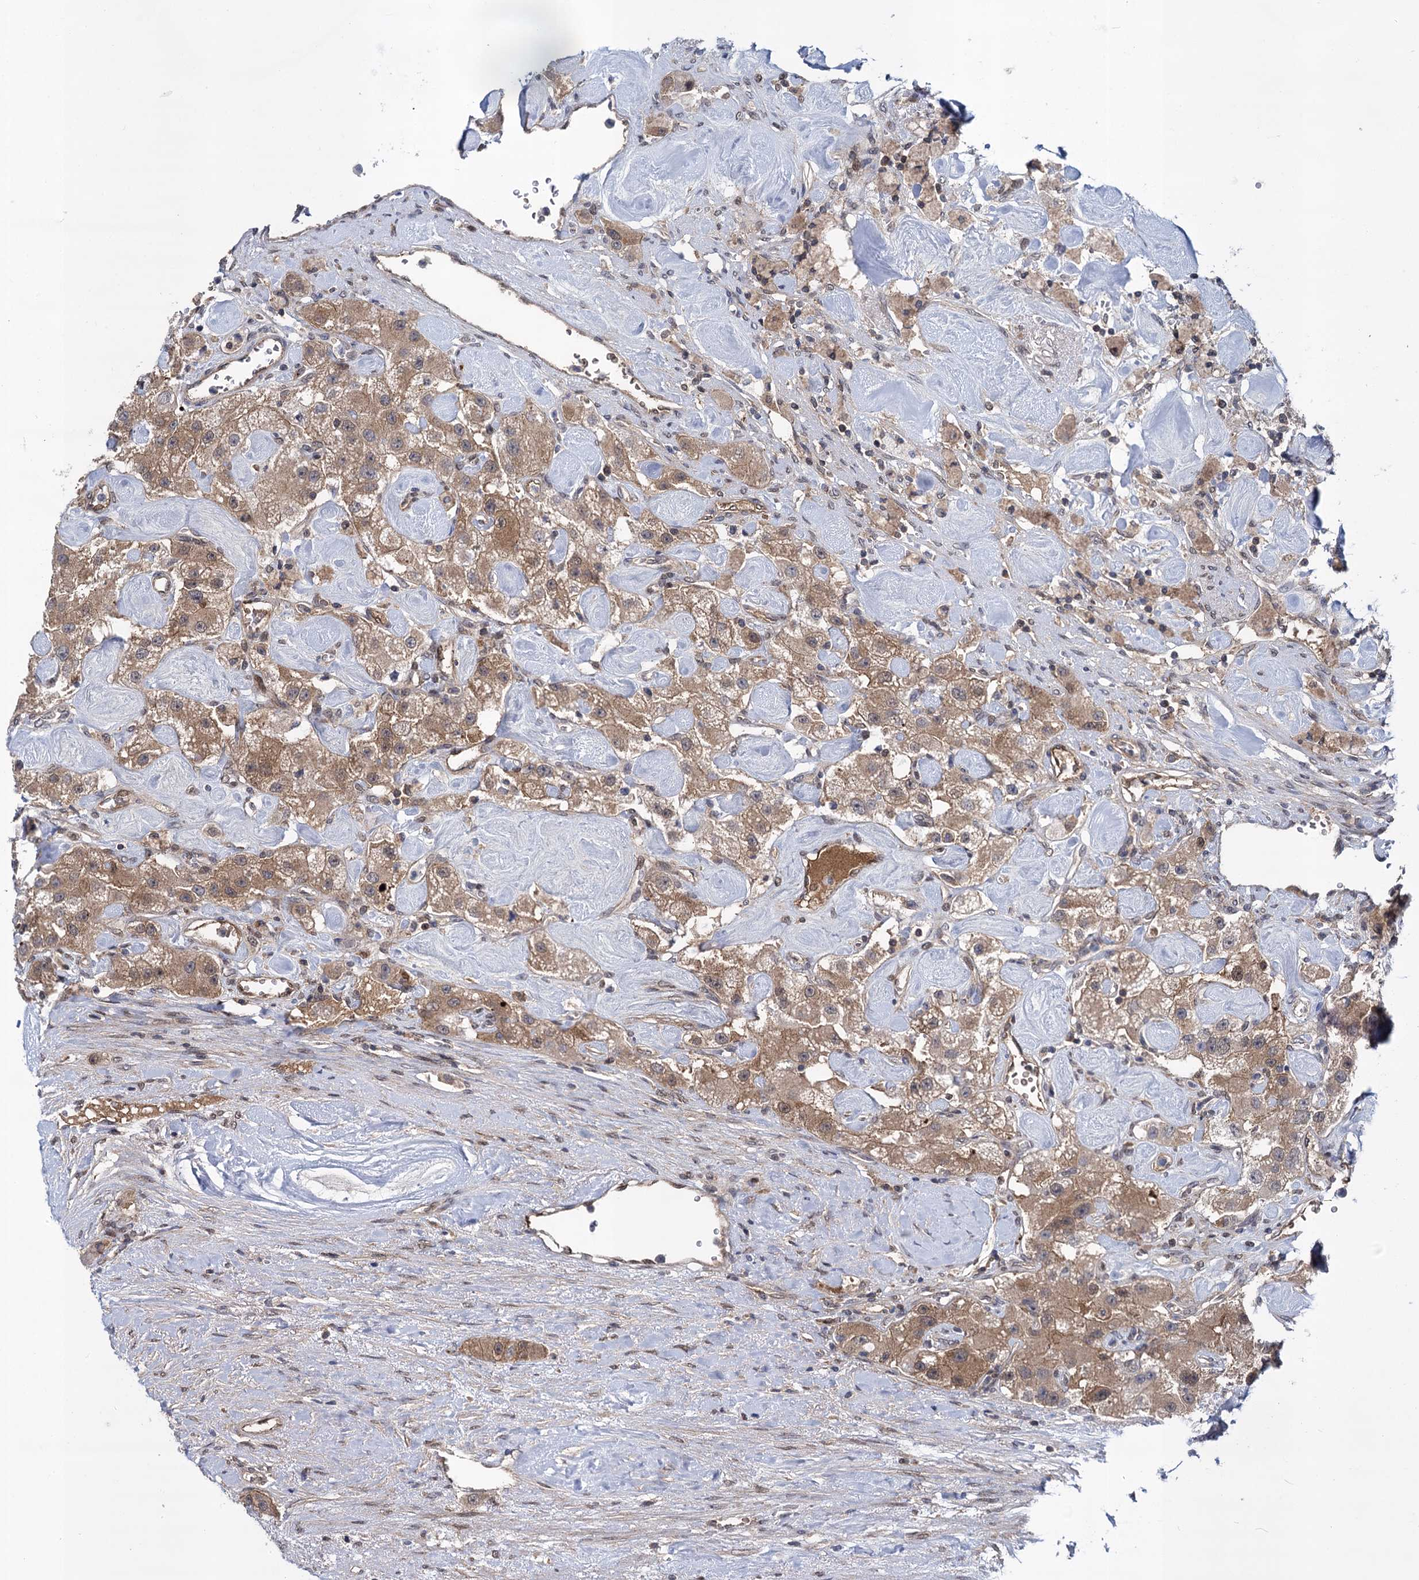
{"staining": {"intensity": "moderate", "quantity": ">75%", "location": "cytoplasmic/membranous,nuclear"}, "tissue": "carcinoid", "cell_type": "Tumor cells", "image_type": "cancer", "snomed": [{"axis": "morphology", "description": "Carcinoid, malignant, NOS"}, {"axis": "topography", "description": "Pancreas"}], "caption": "There is medium levels of moderate cytoplasmic/membranous and nuclear staining in tumor cells of carcinoid, as demonstrated by immunohistochemical staining (brown color).", "gene": "GLO1", "patient": {"sex": "male", "age": 41}}